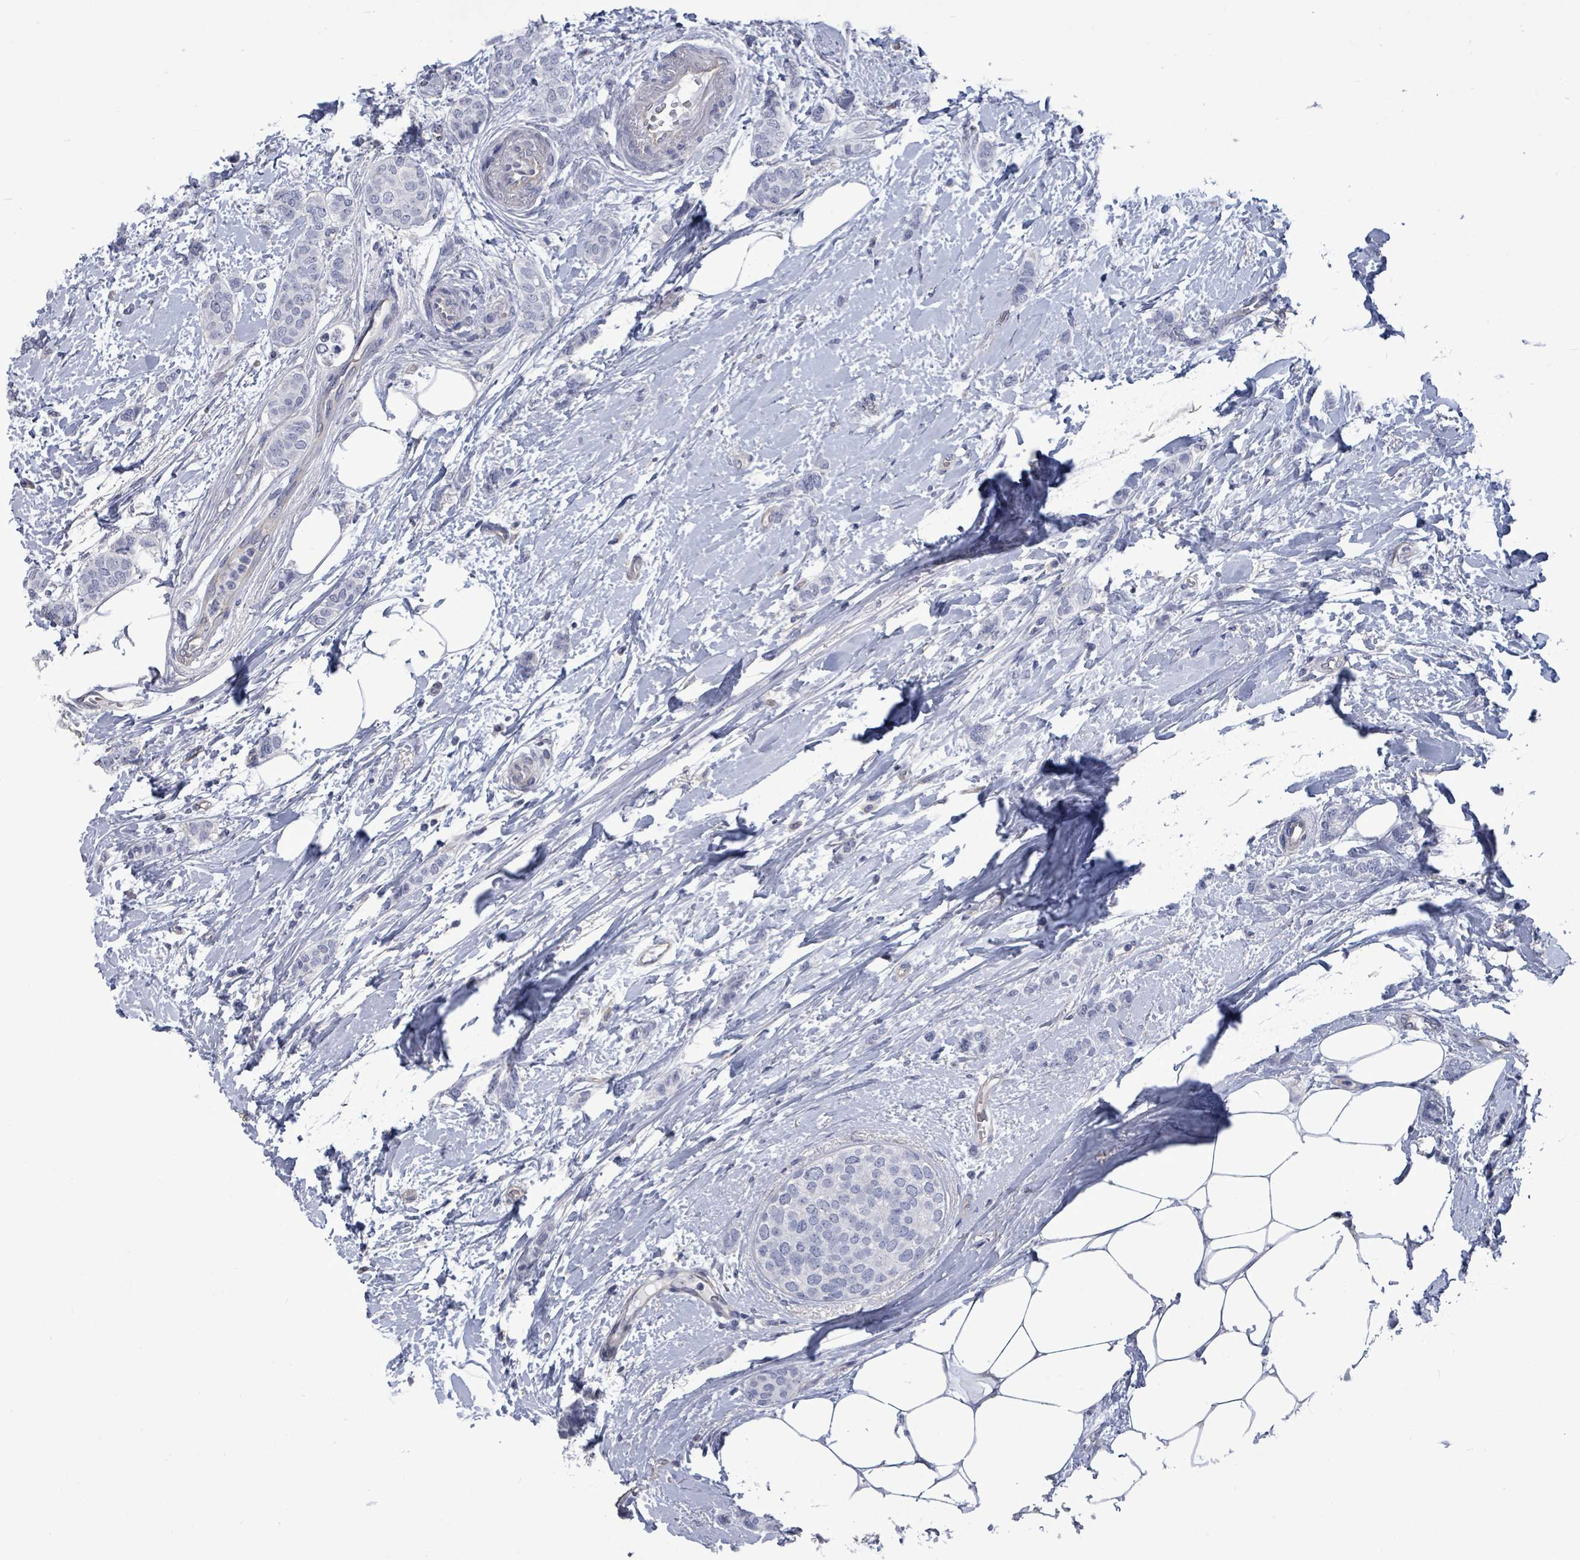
{"staining": {"intensity": "negative", "quantity": "none", "location": "none"}, "tissue": "breast cancer", "cell_type": "Tumor cells", "image_type": "cancer", "snomed": [{"axis": "morphology", "description": "Duct carcinoma"}, {"axis": "topography", "description": "Breast"}], "caption": "Breast cancer was stained to show a protein in brown. There is no significant expression in tumor cells. (Stains: DAB (3,3'-diaminobenzidine) immunohistochemistry with hematoxylin counter stain, Microscopy: brightfield microscopy at high magnification).", "gene": "CT45A5", "patient": {"sex": "female", "age": 72}}